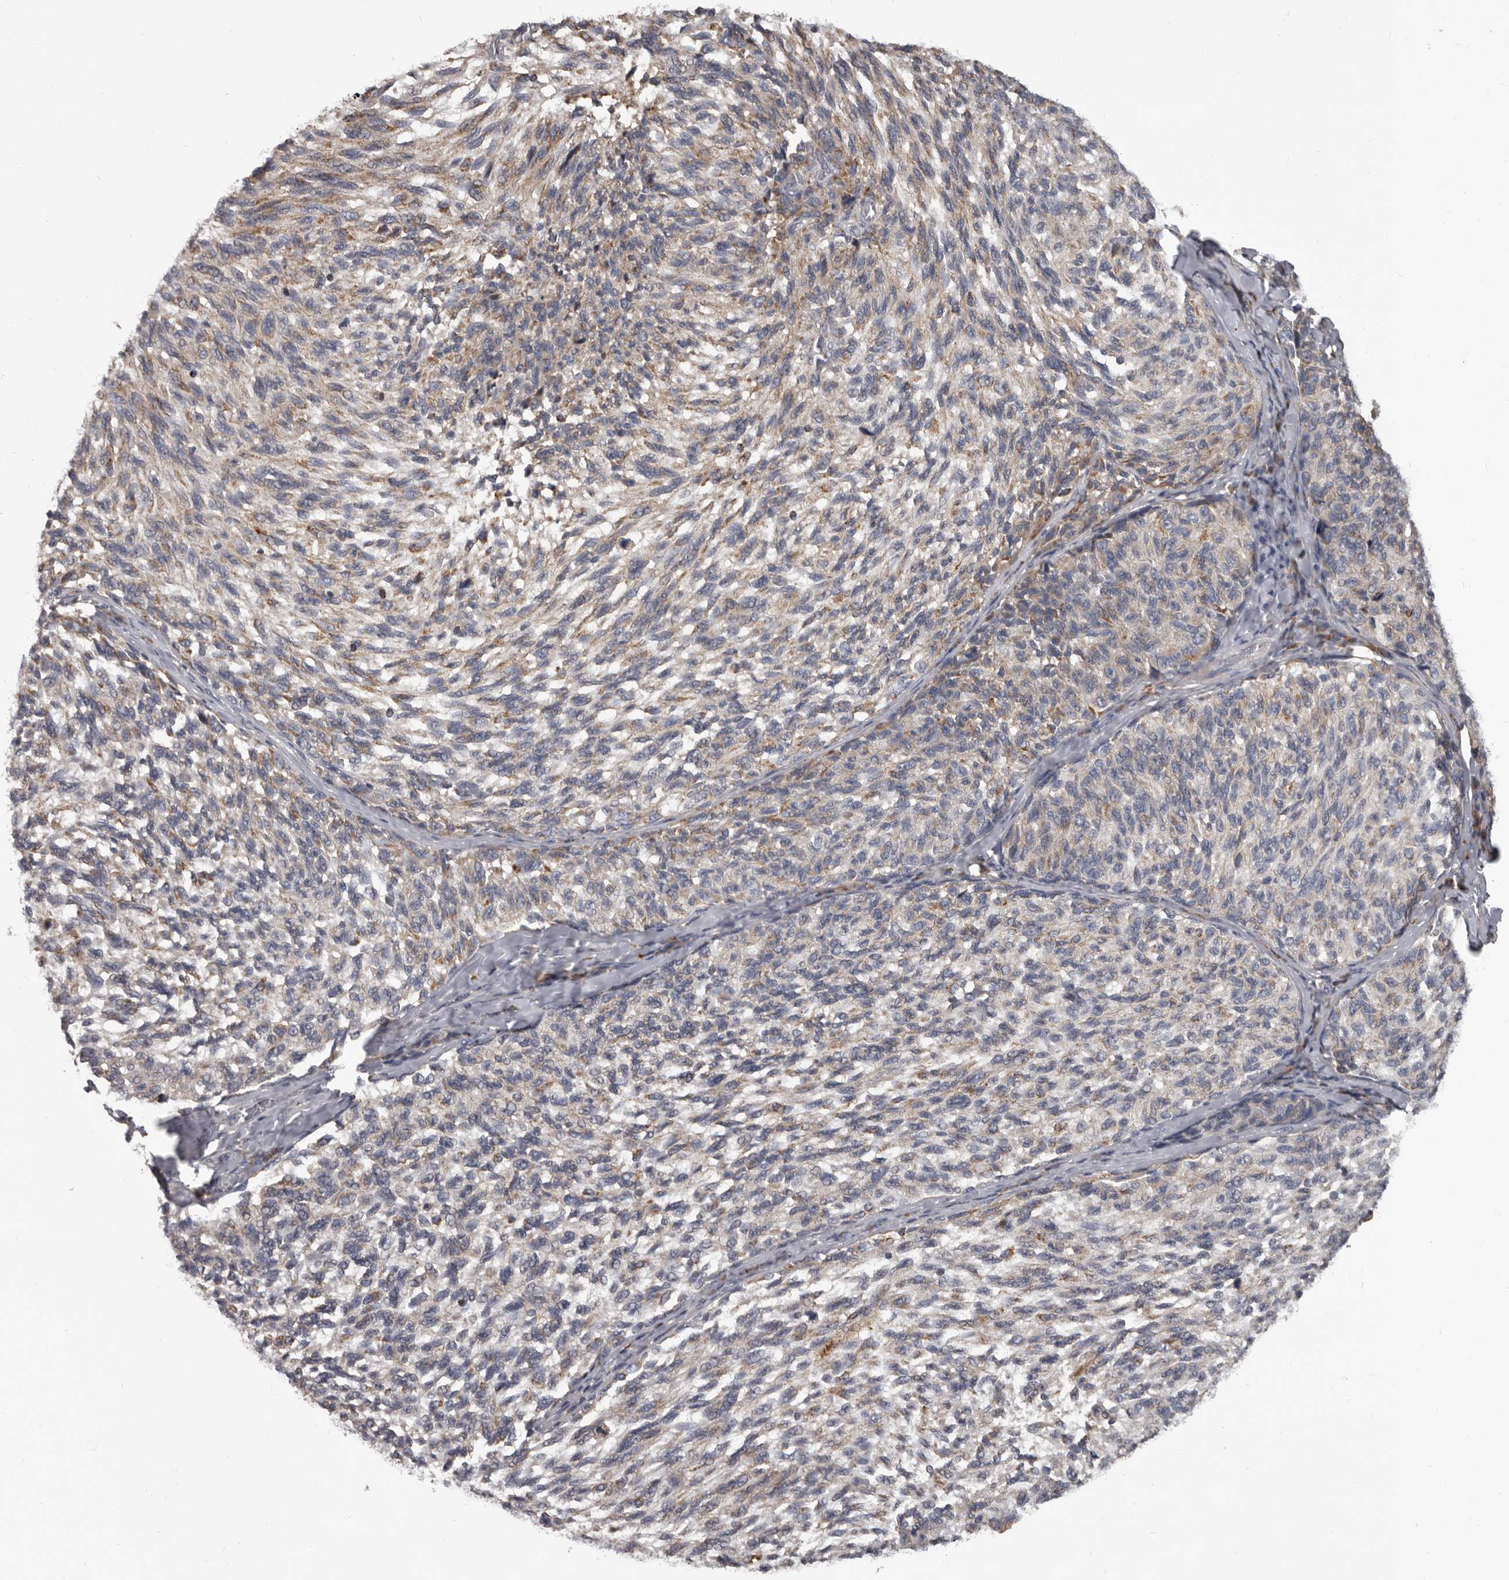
{"staining": {"intensity": "weak", "quantity": "<25%", "location": "cytoplasmic/membranous"}, "tissue": "melanoma", "cell_type": "Tumor cells", "image_type": "cancer", "snomed": [{"axis": "morphology", "description": "Malignant melanoma, NOS"}, {"axis": "topography", "description": "Skin"}], "caption": "Immunohistochemical staining of human malignant melanoma reveals no significant positivity in tumor cells. Nuclei are stained in blue.", "gene": "ALDH5A1", "patient": {"sex": "female", "age": 73}}